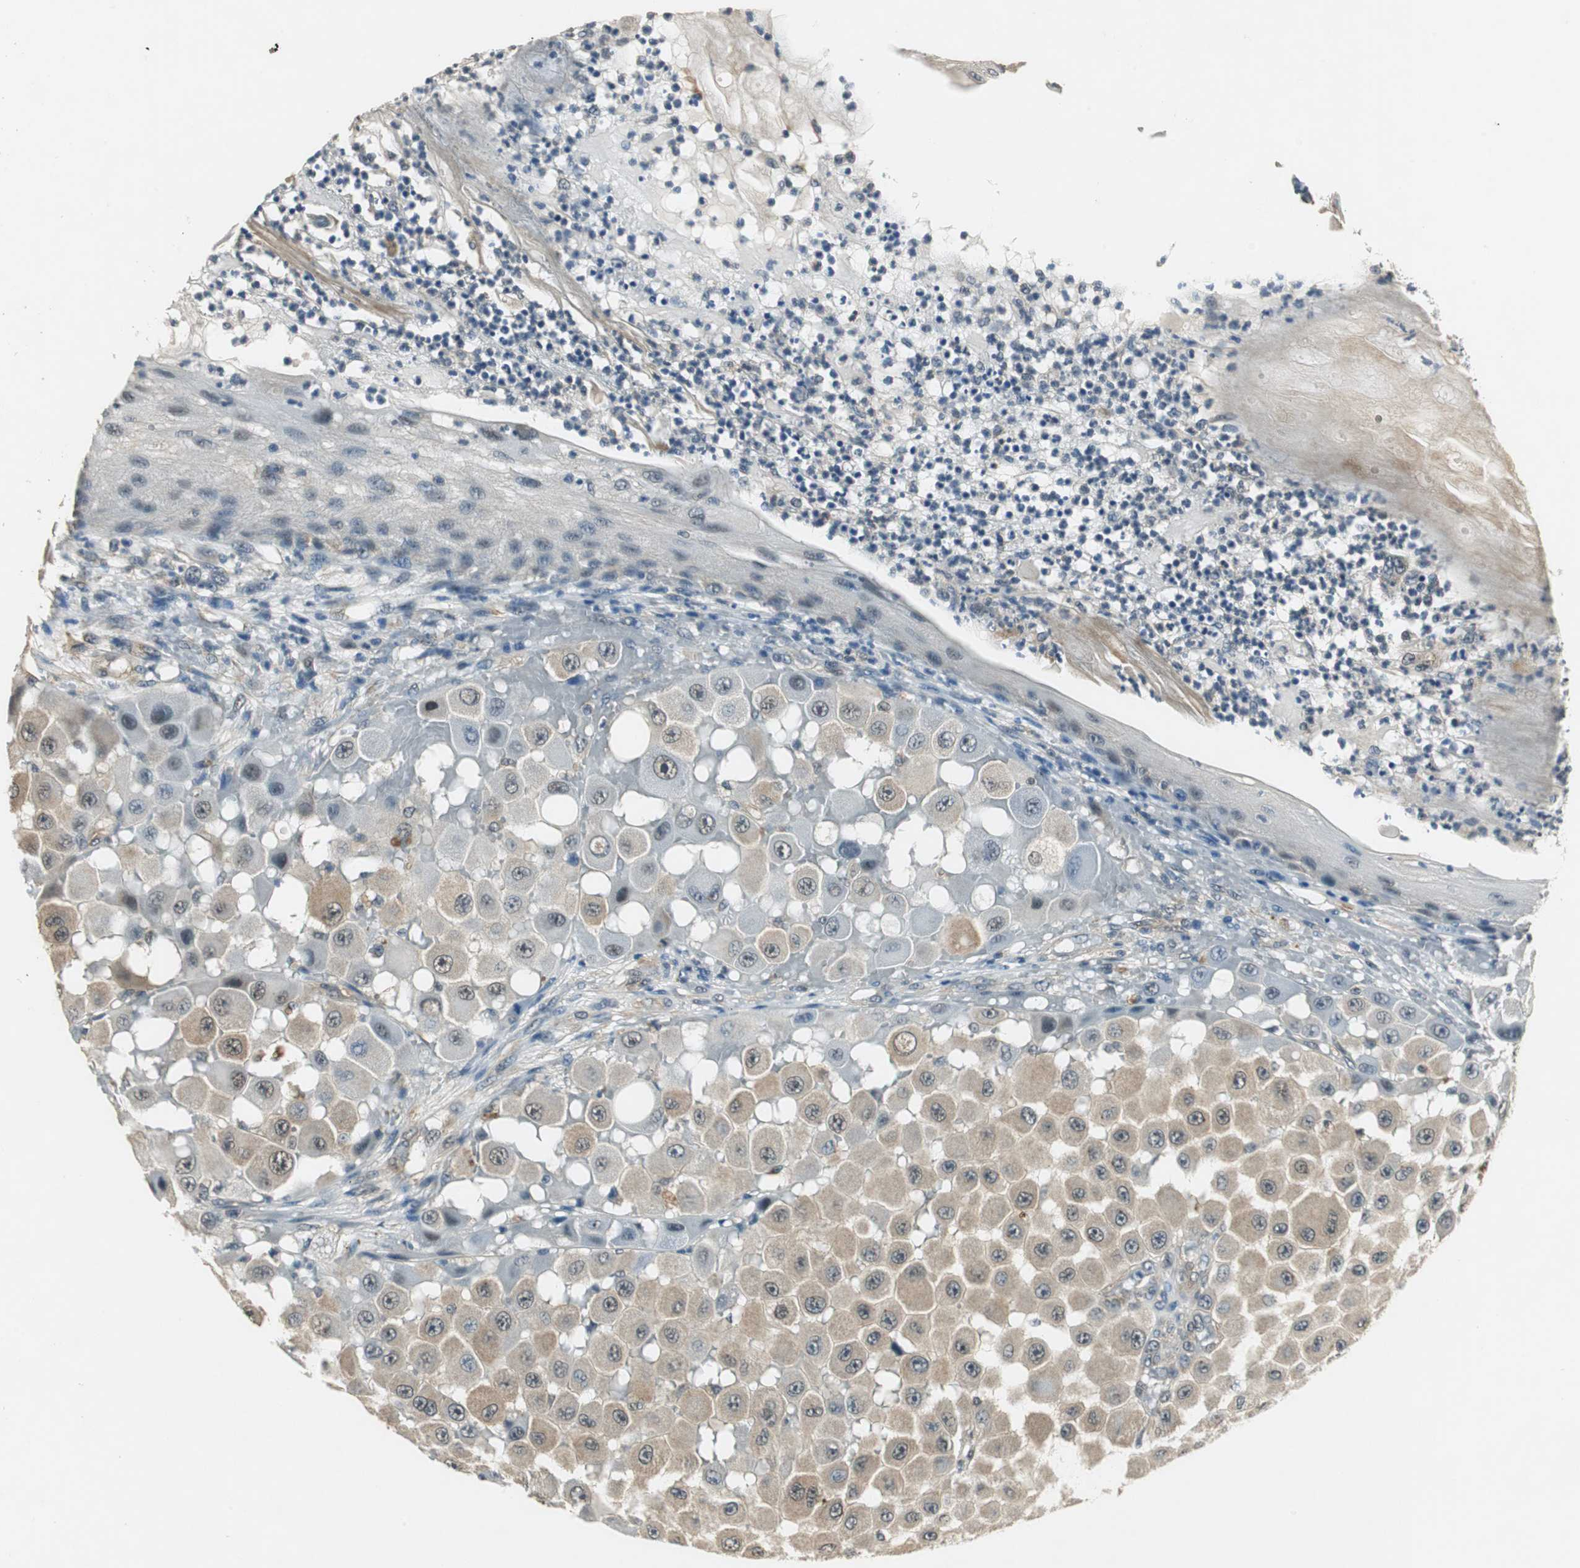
{"staining": {"intensity": "weak", "quantity": "25%-75%", "location": "cytoplasmic/membranous"}, "tissue": "melanoma", "cell_type": "Tumor cells", "image_type": "cancer", "snomed": [{"axis": "morphology", "description": "Malignant melanoma, NOS"}, {"axis": "topography", "description": "Skin"}], "caption": "High-magnification brightfield microscopy of malignant melanoma stained with DAB (brown) and counterstained with hematoxylin (blue). tumor cells exhibit weak cytoplasmic/membranous expression is appreciated in about25%-75% of cells.", "gene": "PSMB4", "patient": {"sex": "female", "age": 81}}